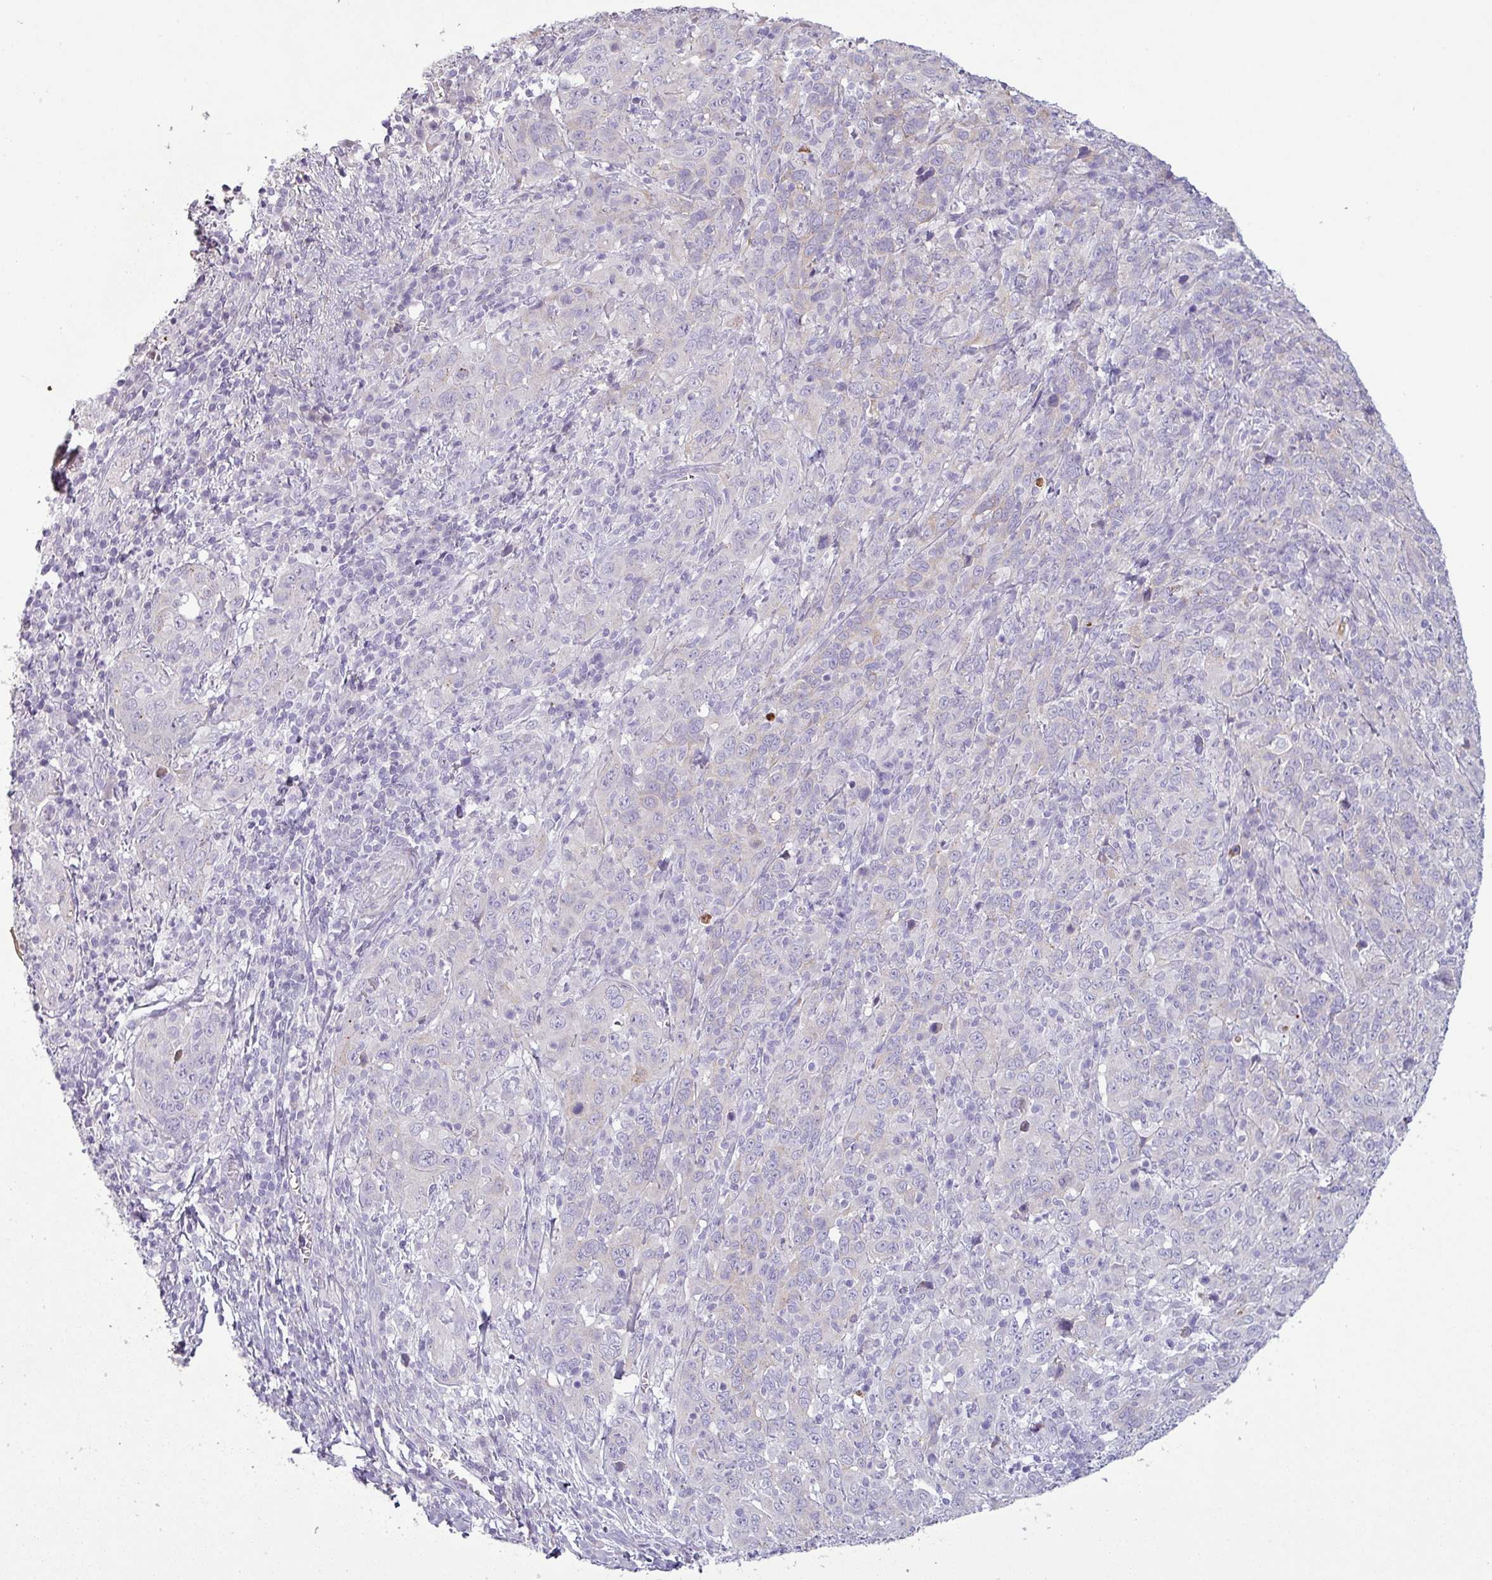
{"staining": {"intensity": "negative", "quantity": "none", "location": "none"}, "tissue": "cervical cancer", "cell_type": "Tumor cells", "image_type": "cancer", "snomed": [{"axis": "morphology", "description": "Squamous cell carcinoma, NOS"}, {"axis": "topography", "description": "Cervix"}], "caption": "Immunohistochemistry (IHC) histopathology image of neoplastic tissue: human cervical squamous cell carcinoma stained with DAB (3,3'-diaminobenzidine) displays no significant protein staining in tumor cells.", "gene": "C4B", "patient": {"sex": "female", "age": 46}}